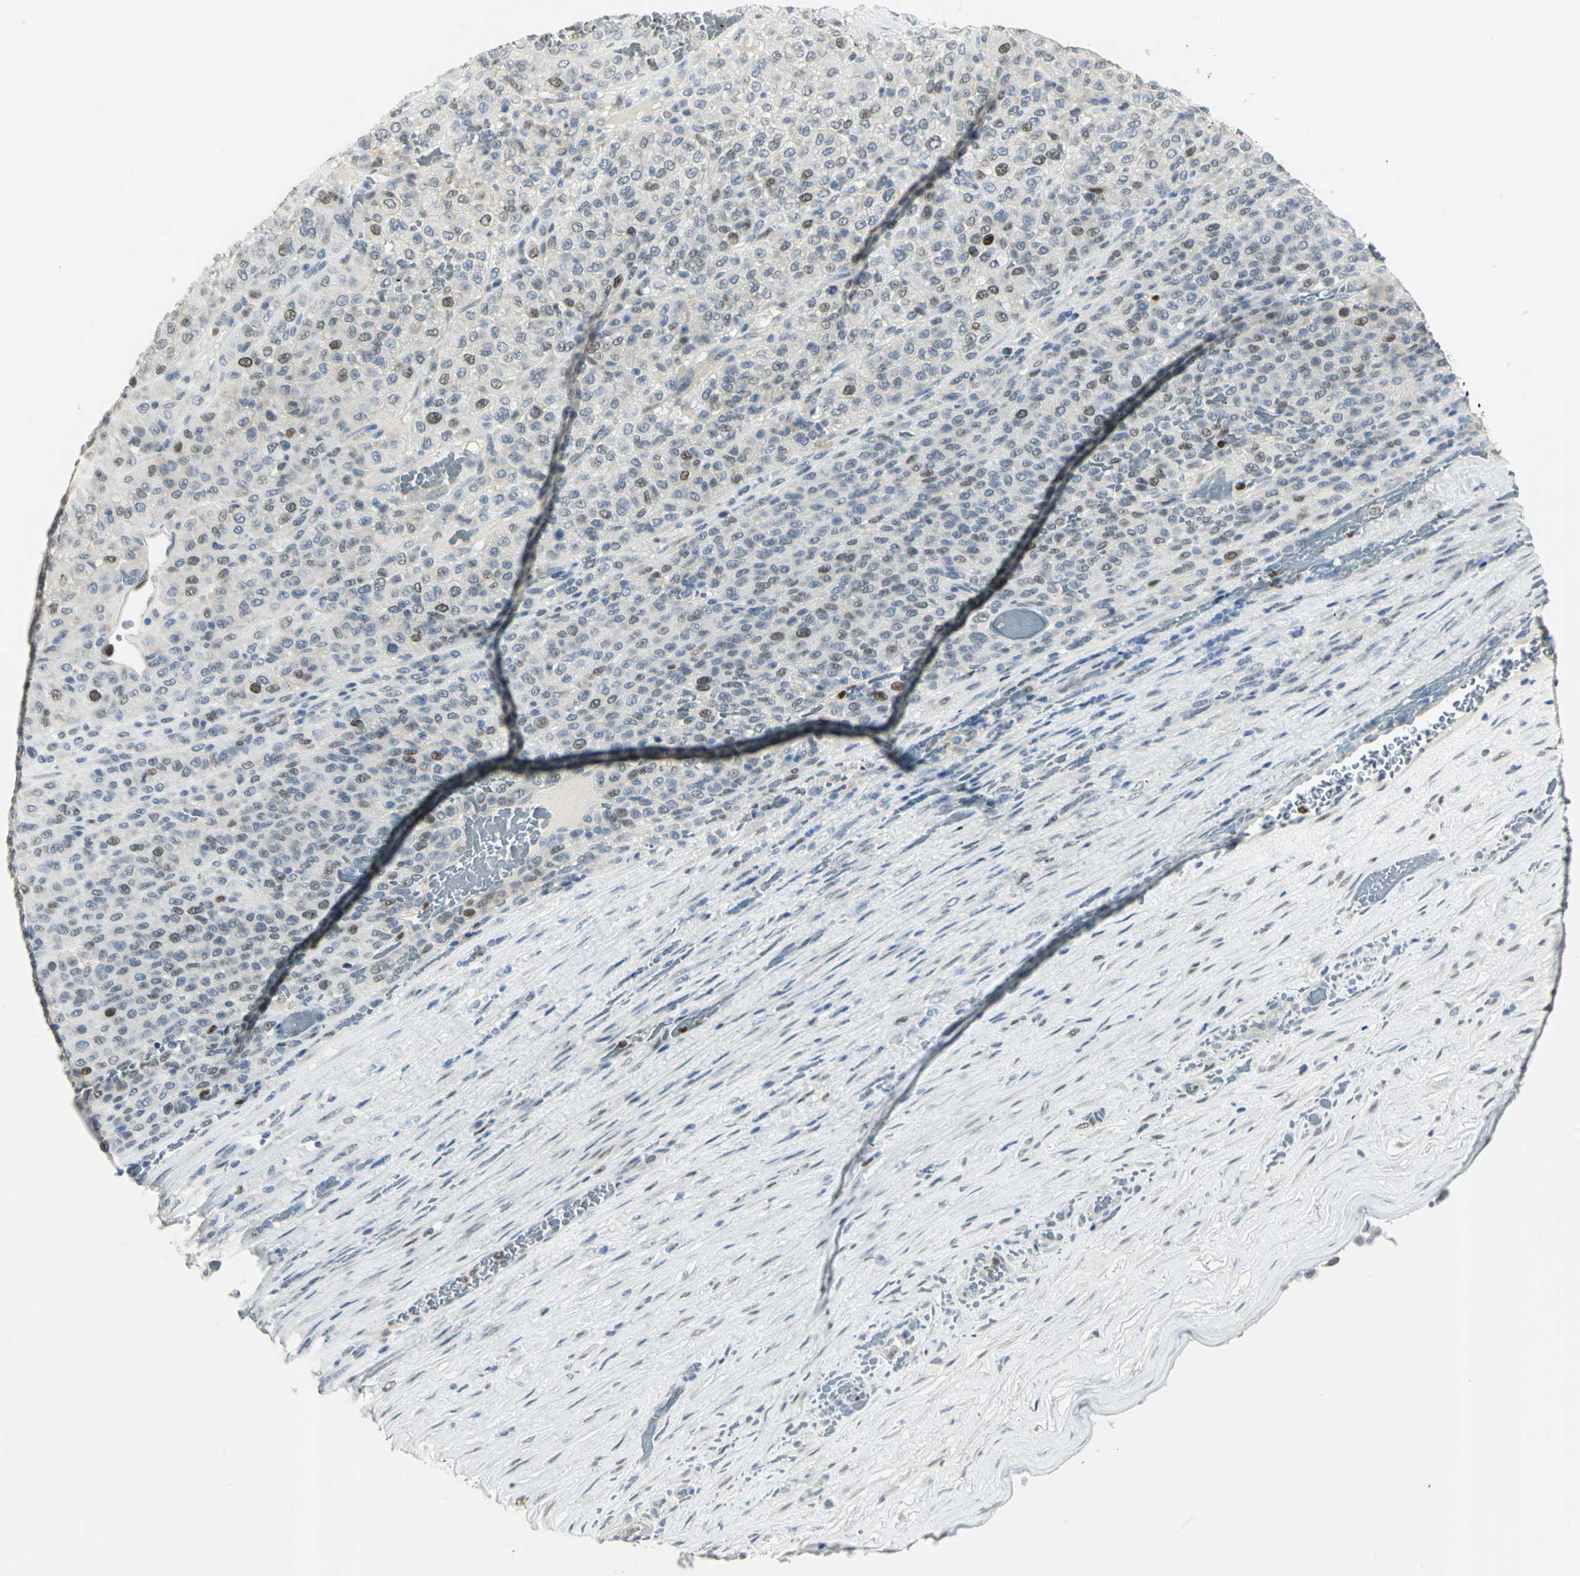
{"staining": {"intensity": "strong", "quantity": "<25%", "location": "nuclear"}, "tissue": "melanoma", "cell_type": "Tumor cells", "image_type": "cancer", "snomed": [{"axis": "morphology", "description": "Malignant melanoma, Metastatic site"}, {"axis": "topography", "description": "Pancreas"}], "caption": "Protein staining displays strong nuclear staining in about <25% of tumor cells in malignant melanoma (metastatic site). The protein of interest is shown in brown color, while the nuclei are stained blue.", "gene": "BCL6", "patient": {"sex": "female", "age": 30}}